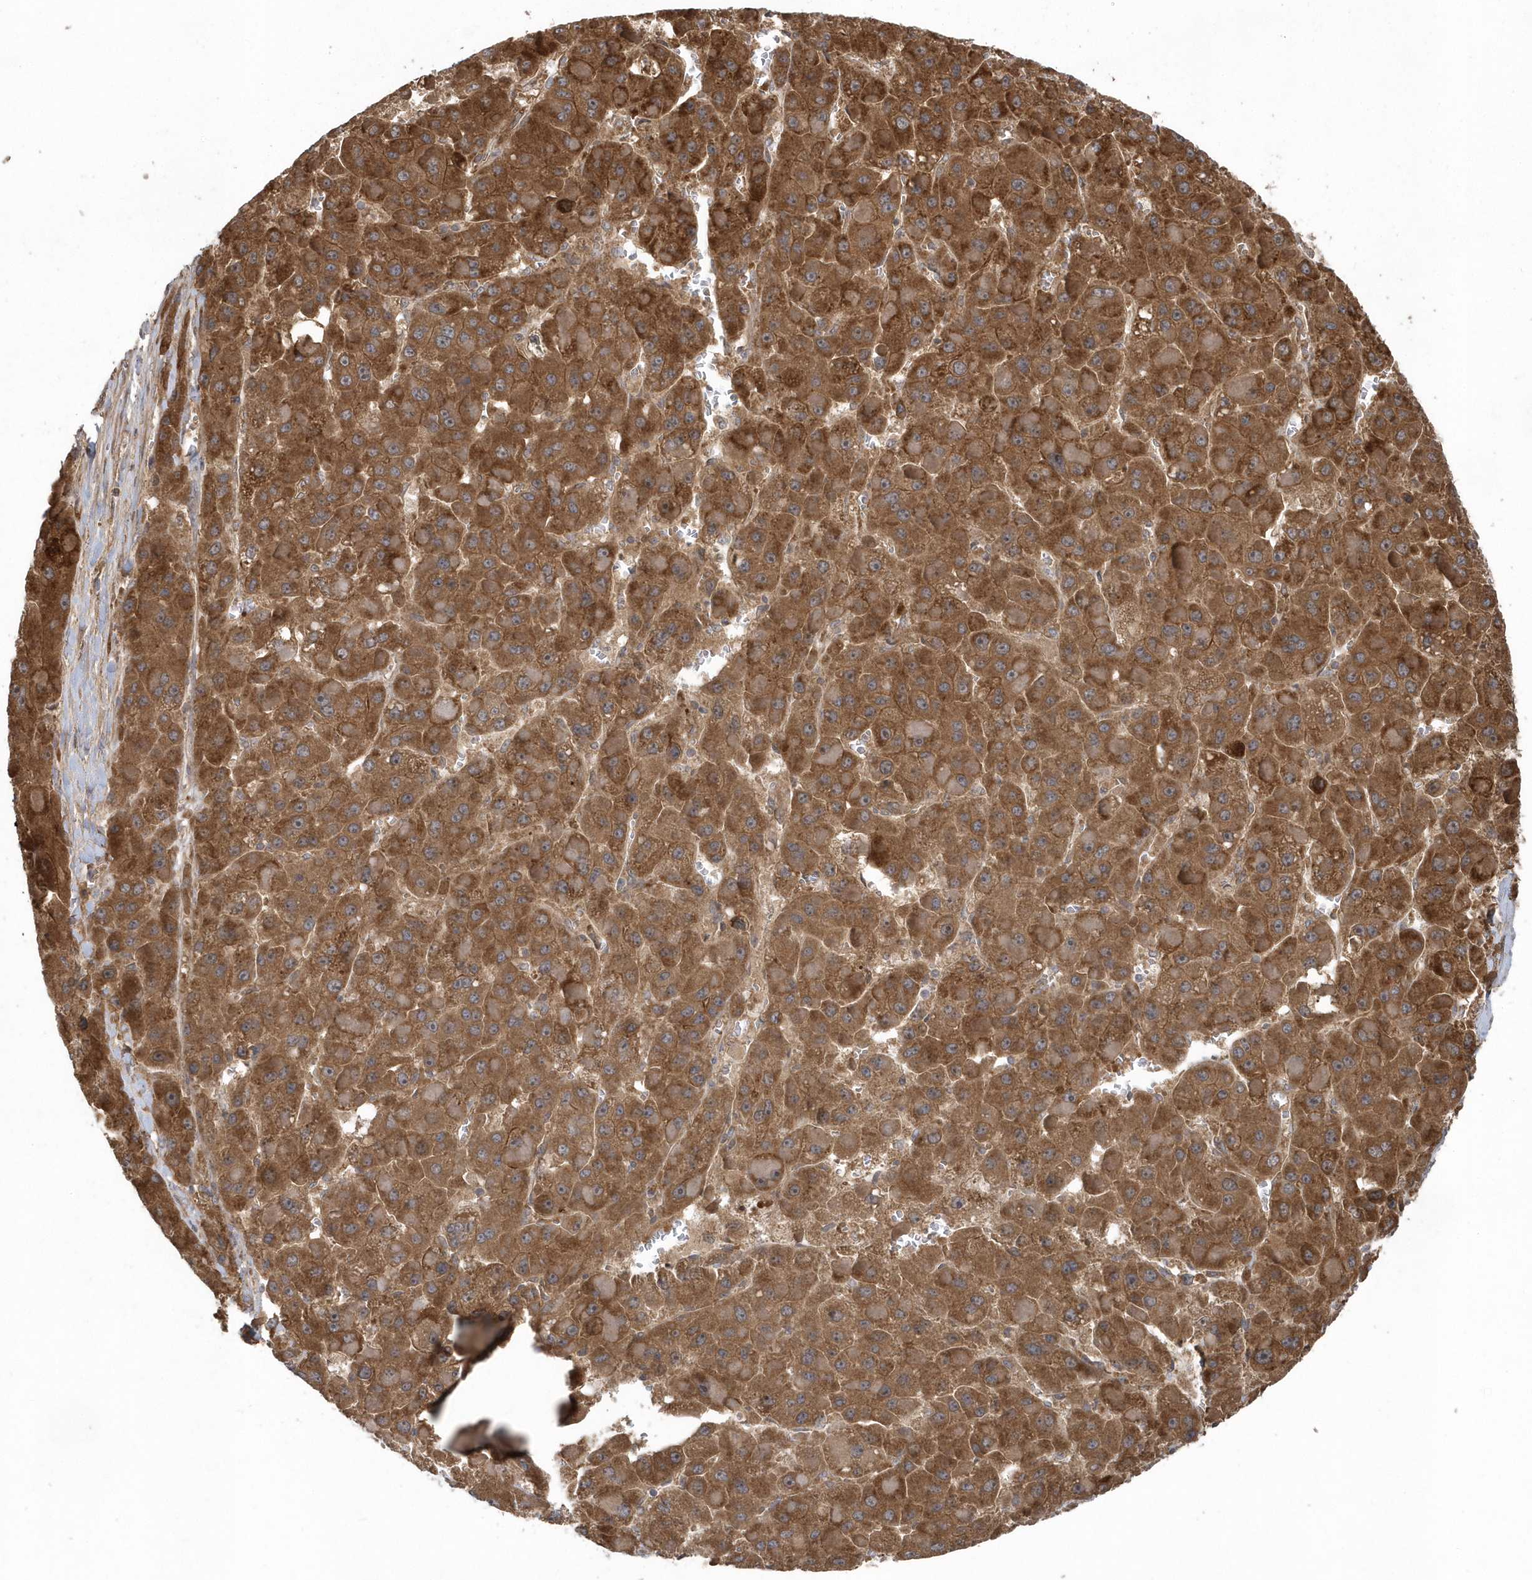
{"staining": {"intensity": "strong", "quantity": ">75%", "location": "cytoplasmic/membranous"}, "tissue": "liver cancer", "cell_type": "Tumor cells", "image_type": "cancer", "snomed": [{"axis": "morphology", "description": "Carcinoma, Hepatocellular, NOS"}, {"axis": "topography", "description": "Liver"}], "caption": "IHC (DAB (3,3'-diaminobenzidine)) staining of liver cancer (hepatocellular carcinoma) reveals strong cytoplasmic/membranous protein staining in approximately >75% of tumor cells.", "gene": "HERPUD1", "patient": {"sex": "female", "age": 73}}